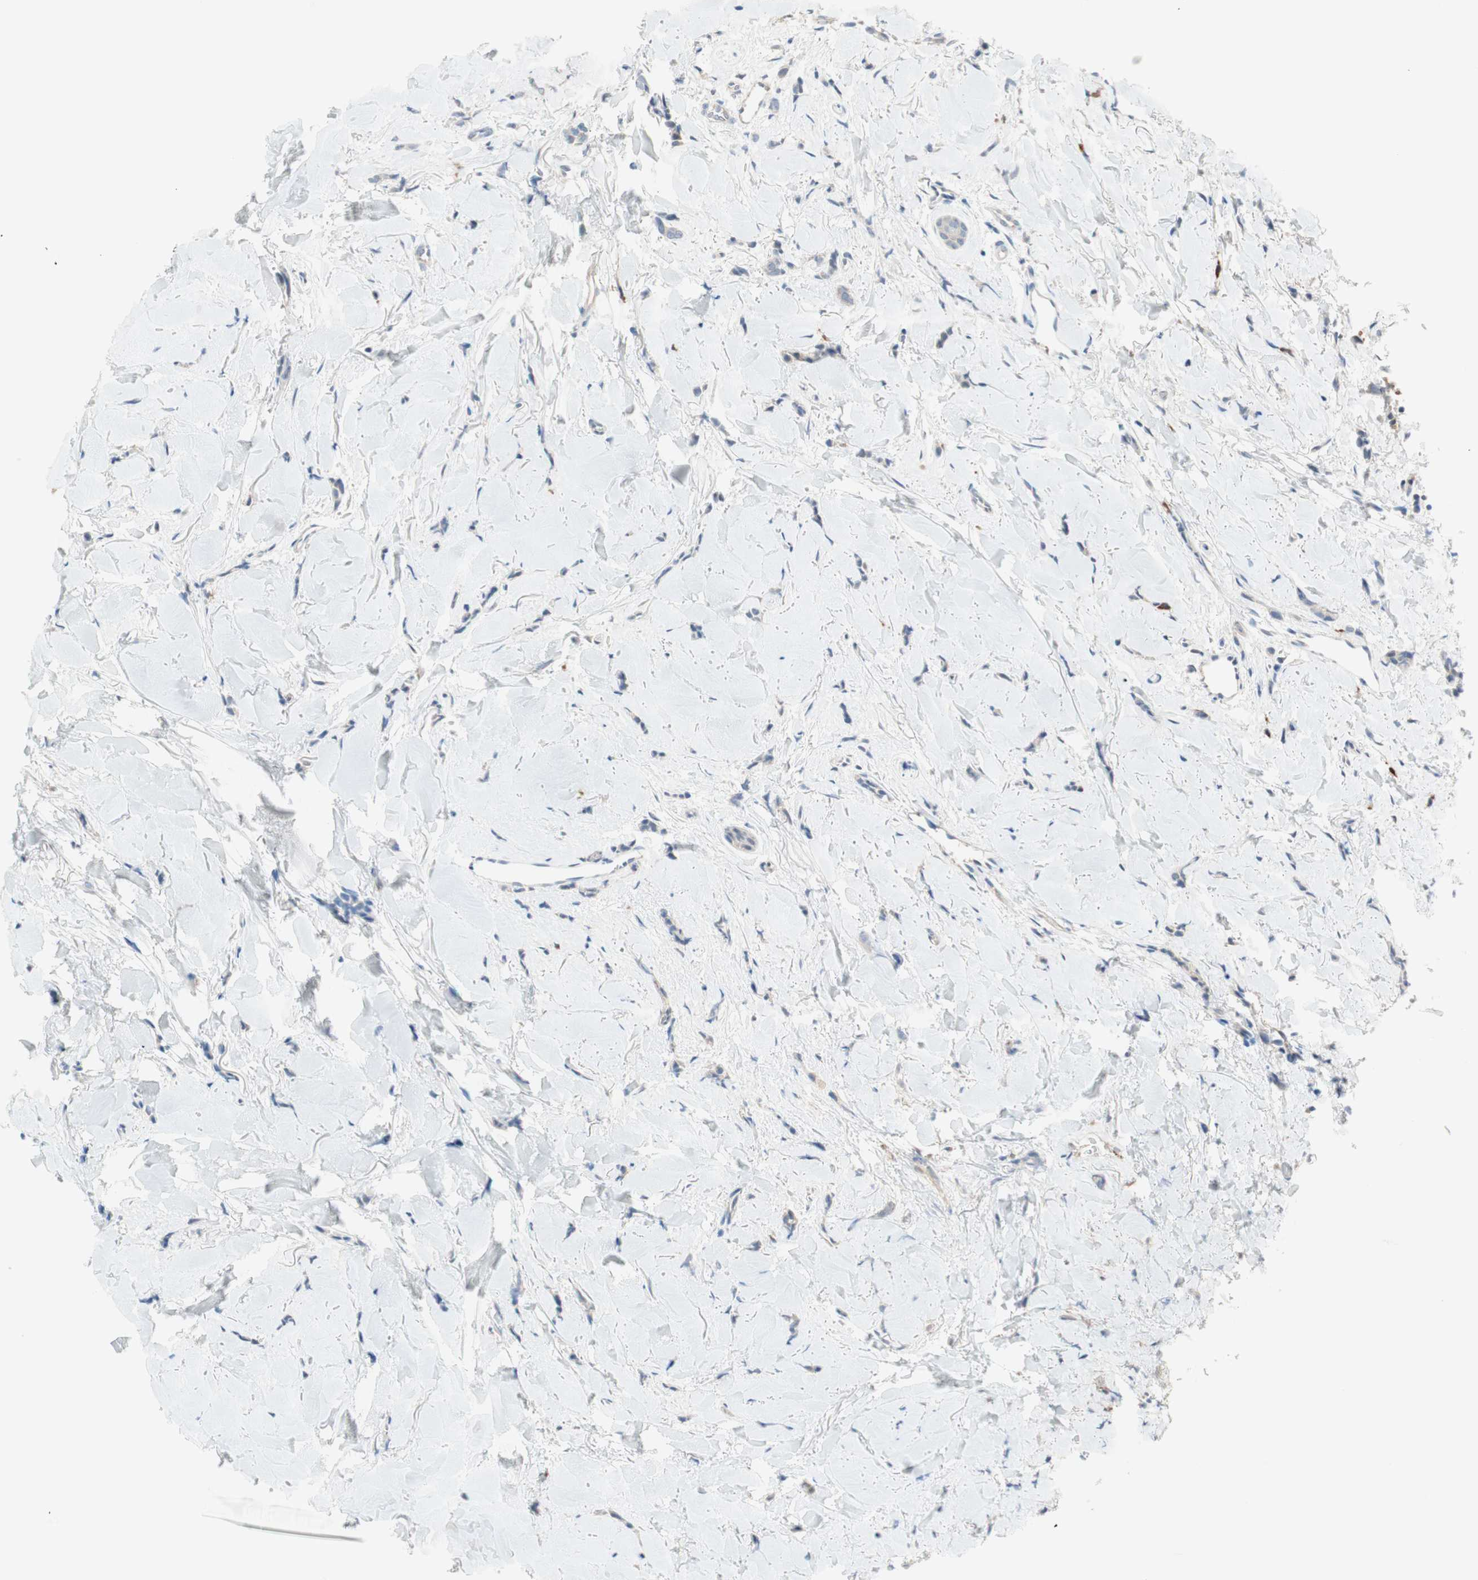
{"staining": {"intensity": "negative", "quantity": "none", "location": "none"}, "tissue": "breast cancer", "cell_type": "Tumor cells", "image_type": "cancer", "snomed": [{"axis": "morphology", "description": "Lobular carcinoma"}, {"axis": "topography", "description": "Skin"}, {"axis": "topography", "description": "Breast"}], "caption": "Immunohistochemistry photomicrograph of neoplastic tissue: breast cancer (lobular carcinoma) stained with DAB demonstrates no significant protein positivity in tumor cells.", "gene": "PDZK1", "patient": {"sex": "female", "age": 46}}